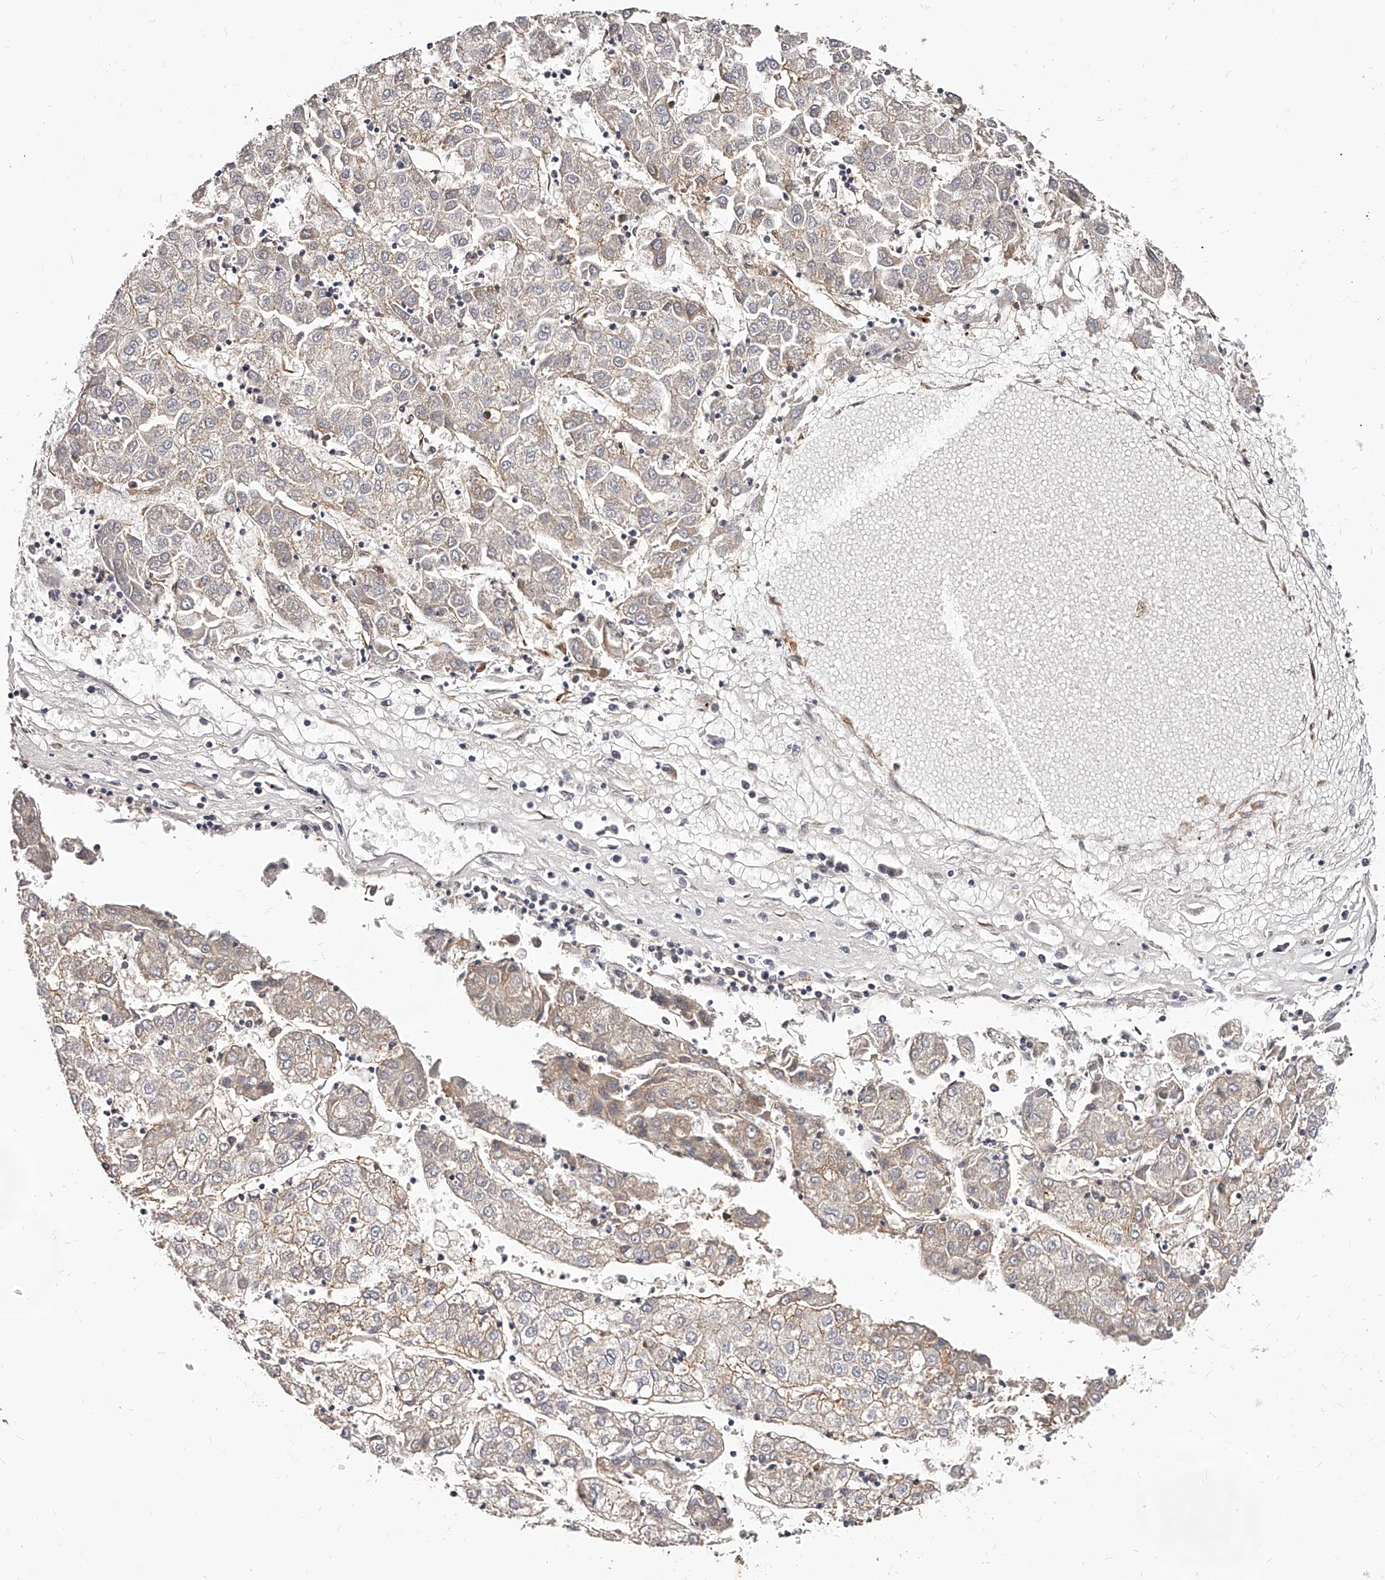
{"staining": {"intensity": "negative", "quantity": "none", "location": "none"}, "tissue": "liver cancer", "cell_type": "Tumor cells", "image_type": "cancer", "snomed": [{"axis": "morphology", "description": "Carcinoma, Hepatocellular, NOS"}, {"axis": "topography", "description": "Liver"}], "caption": "This is an IHC photomicrograph of human liver cancer. There is no expression in tumor cells.", "gene": "CD82", "patient": {"sex": "male", "age": 72}}